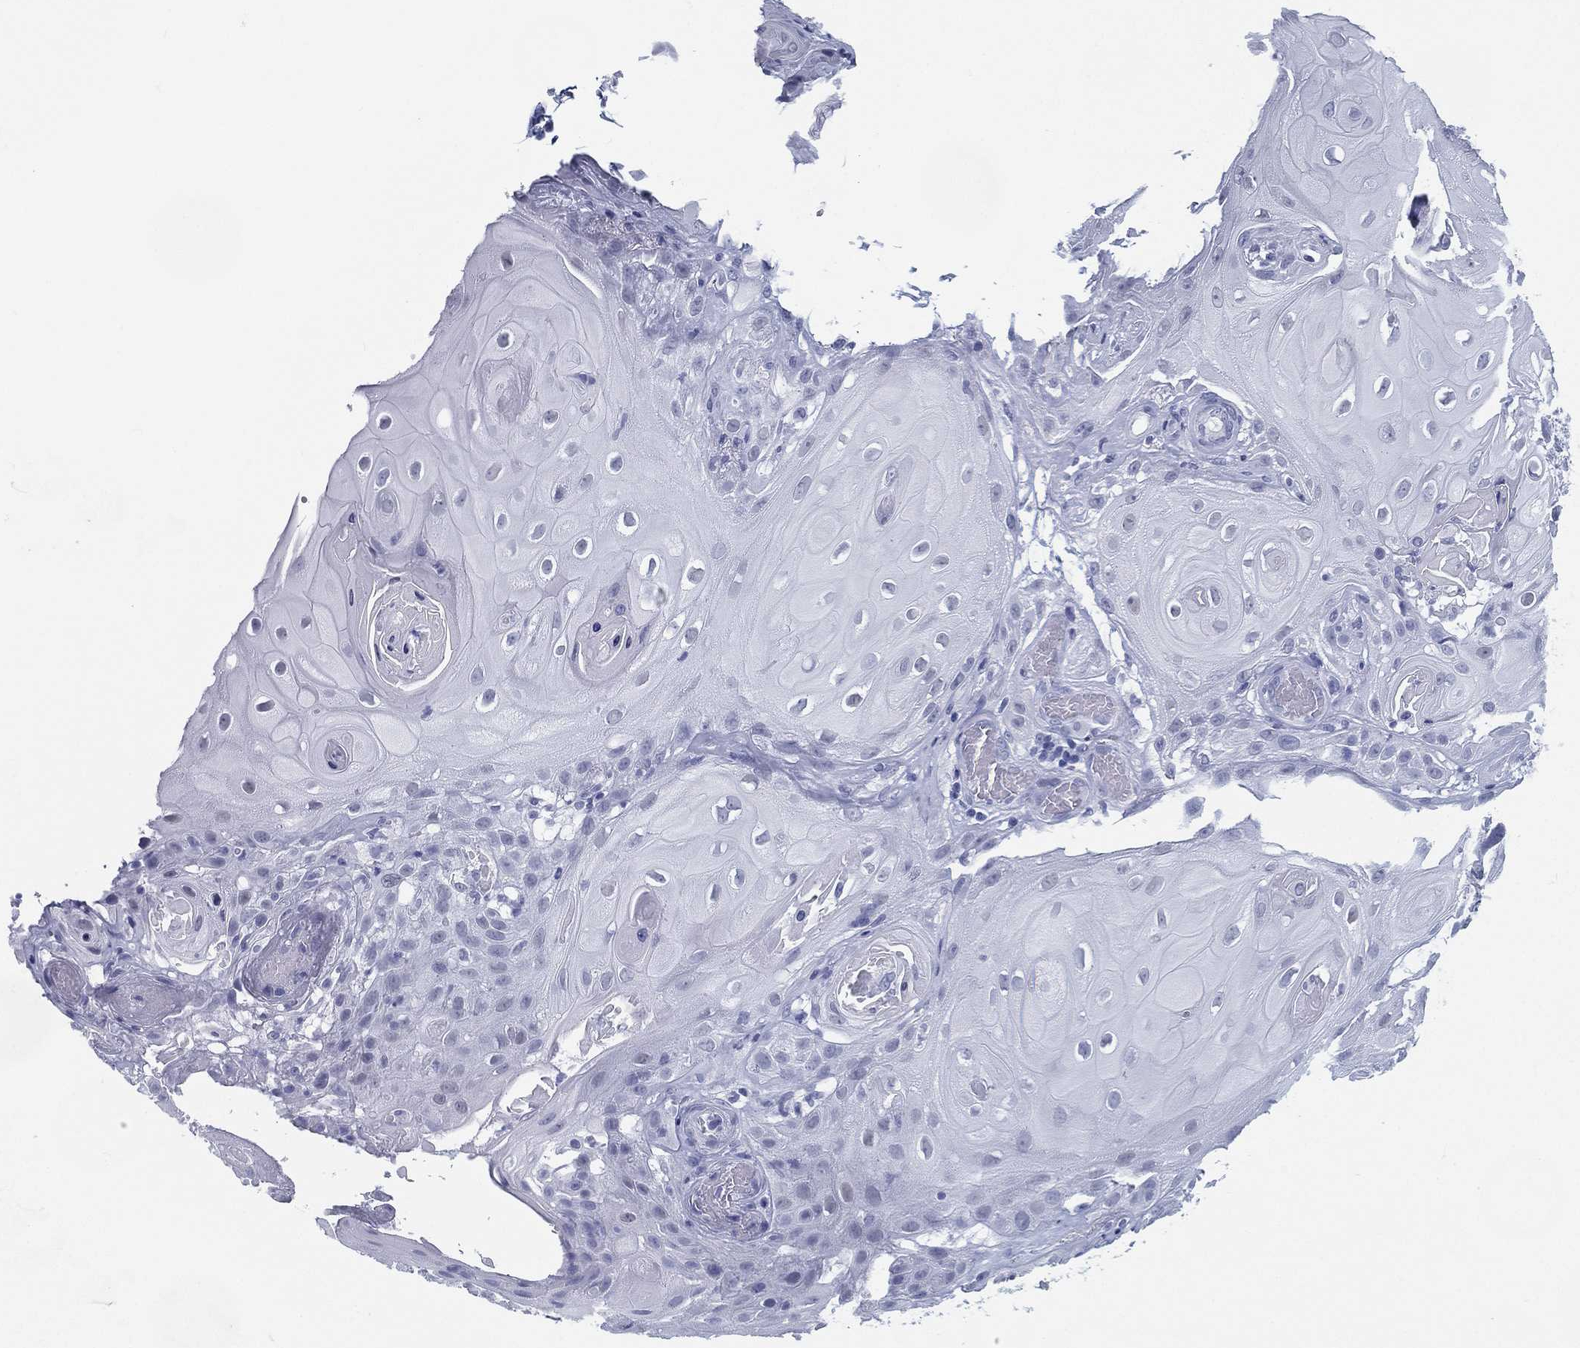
{"staining": {"intensity": "negative", "quantity": "none", "location": "none"}, "tissue": "skin cancer", "cell_type": "Tumor cells", "image_type": "cancer", "snomed": [{"axis": "morphology", "description": "Squamous cell carcinoma, NOS"}, {"axis": "topography", "description": "Skin"}], "caption": "The micrograph shows no staining of tumor cells in skin squamous cell carcinoma.", "gene": "ATP1B2", "patient": {"sex": "male", "age": 62}}